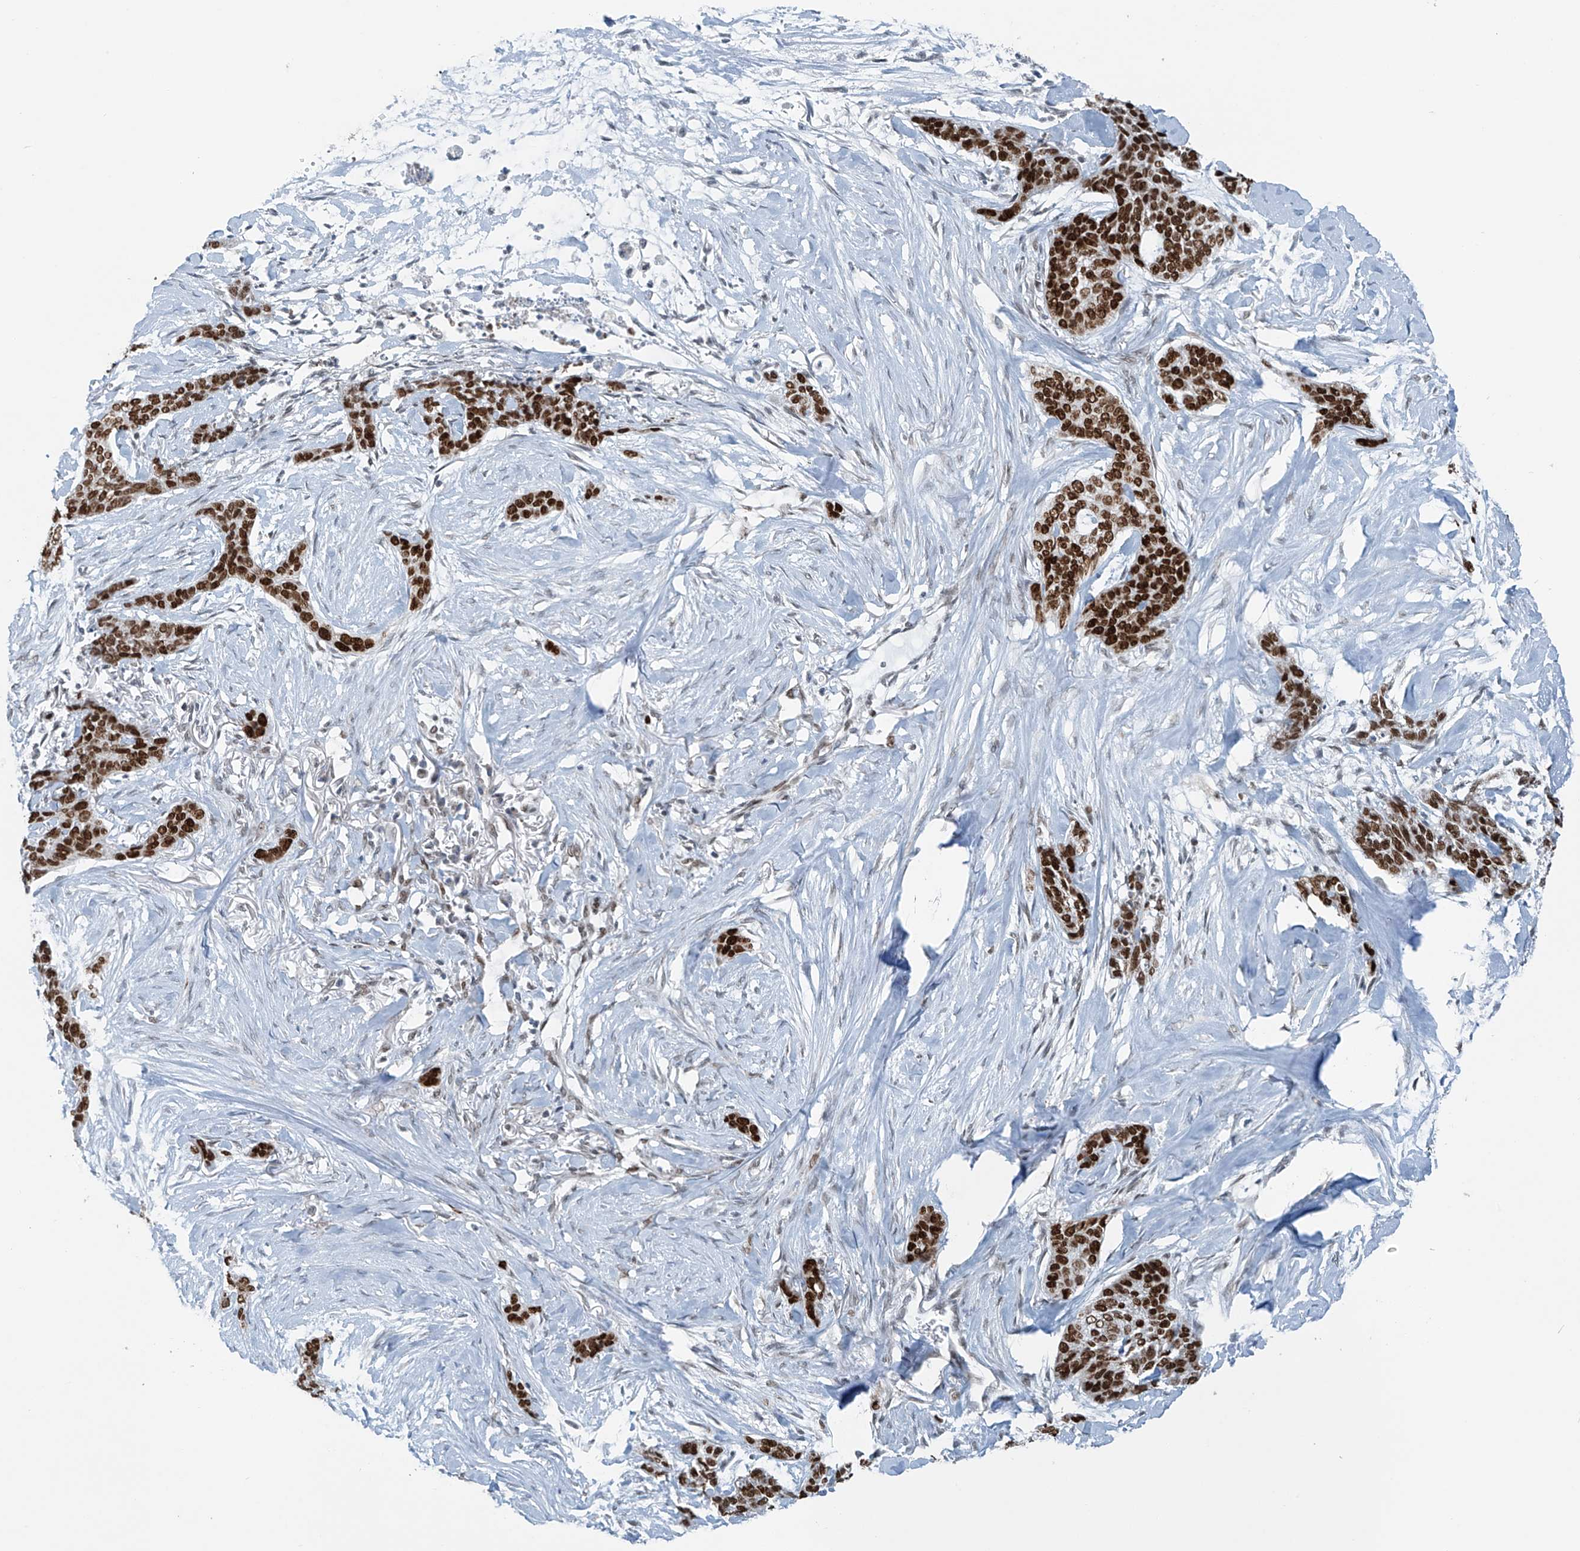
{"staining": {"intensity": "strong", "quantity": ">75%", "location": "nuclear"}, "tissue": "skin cancer", "cell_type": "Tumor cells", "image_type": "cancer", "snomed": [{"axis": "morphology", "description": "Basal cell carcinoma"}, {"axis": "topography", "description": "Skin"}], "caption": "Immunohistochemistry histopathology image of skin basal cell carcinoma stained for a protein (brown), which displays high levels of strong nuclear expression in about >75% of tumor cells.", "gene": "WRNIP1", "patient": {"sex": "female", "age": 64}}